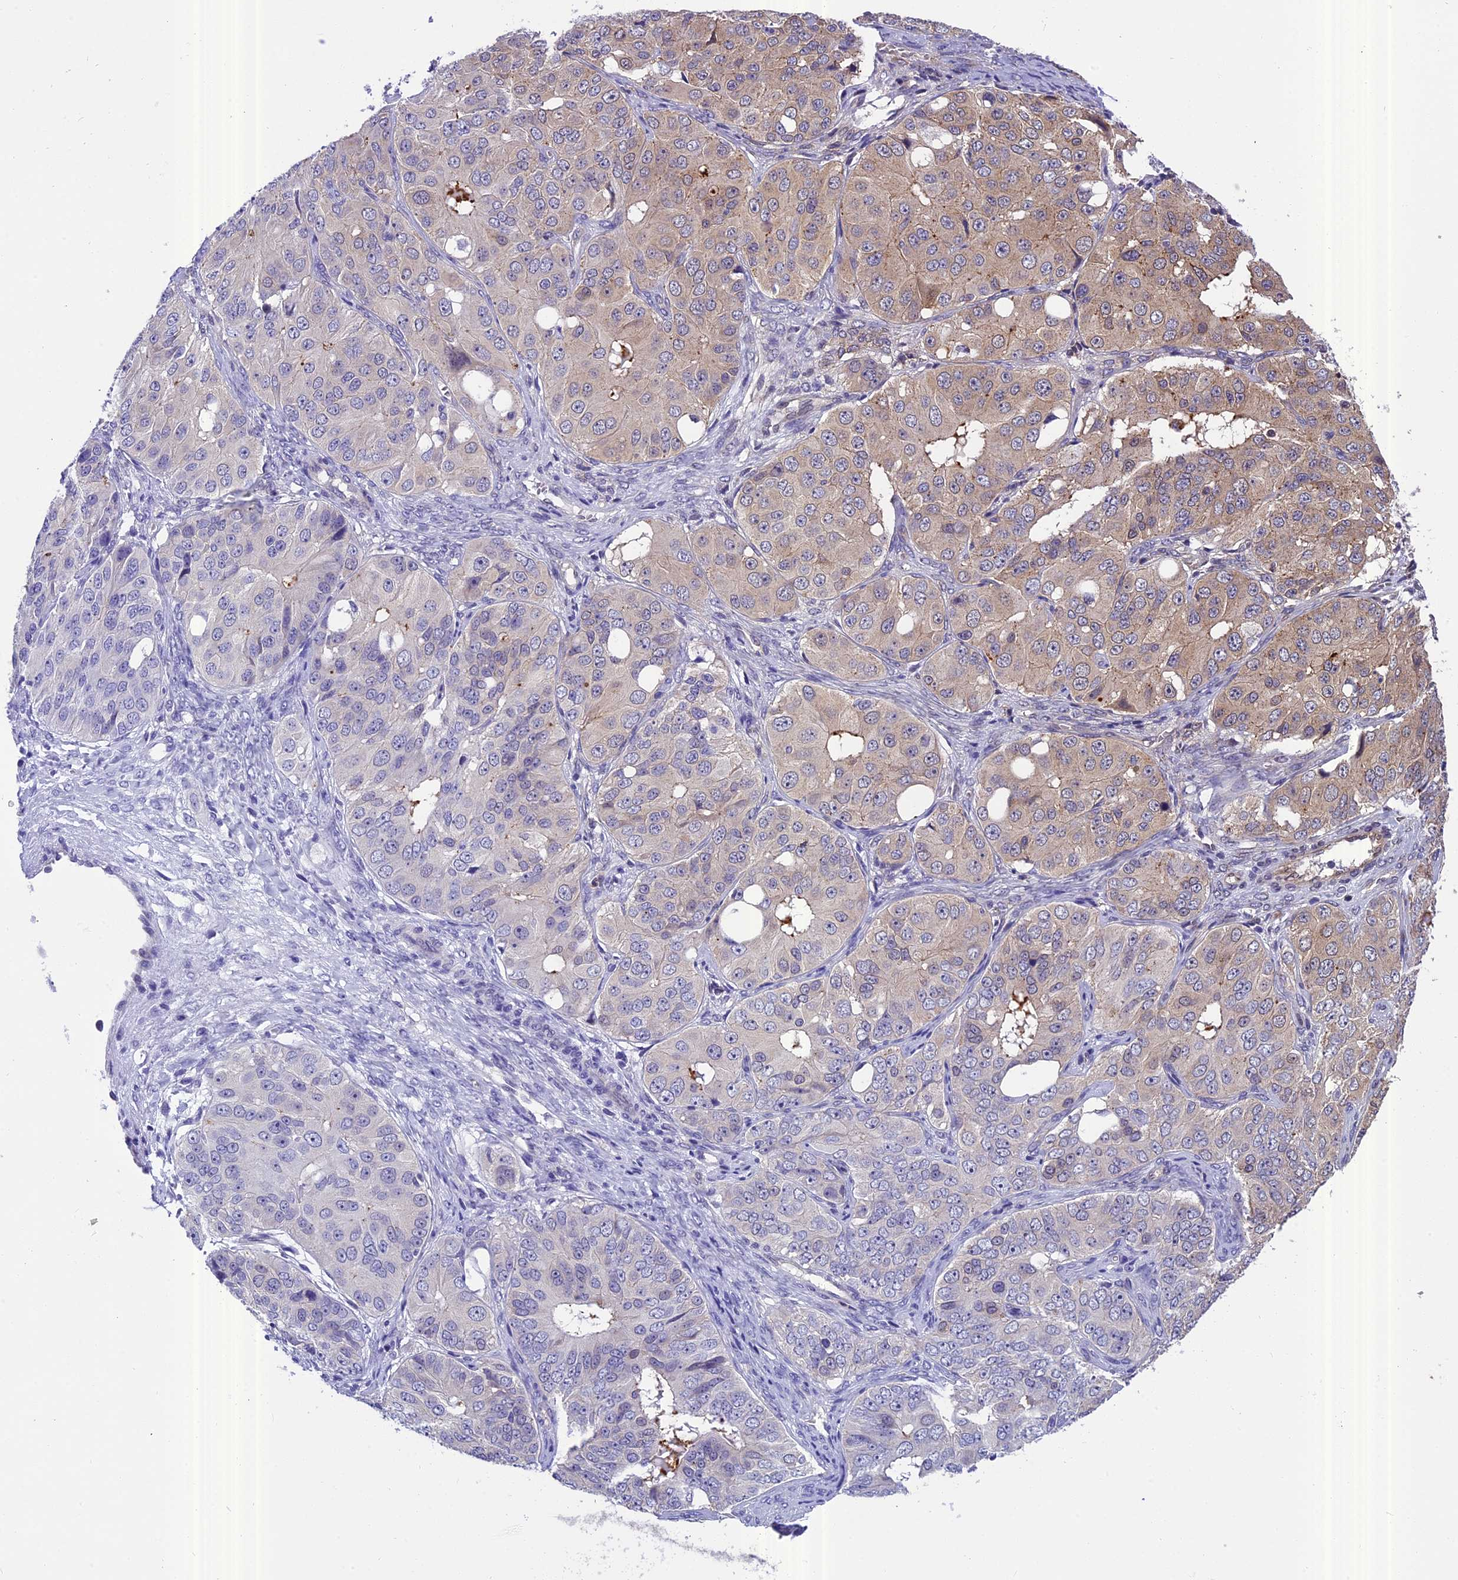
{"staining": {"intensity": "weak", "quantity": "25%-75%", "location": "cytoplasmic/membranous"}, "tissue": "ovarian cancer", "cell_type": "Tumor cells", "image_type": "cancer", "snomed": [{"axis": "morphology", "description": "Carcinoma, endometroid"}, {"axis": "topography", "description": "Ovary"}], "caption": "A brown stain shows weak cytoplasmic/membranous expression of a protein in human endometroid carcinoma (ovarian) tumor cells. (DAB IHC, brown staining for protein, blue staining for nuclei).", "gene": "CHMP2A", "patient": {"sex": "female", "age": 51}}